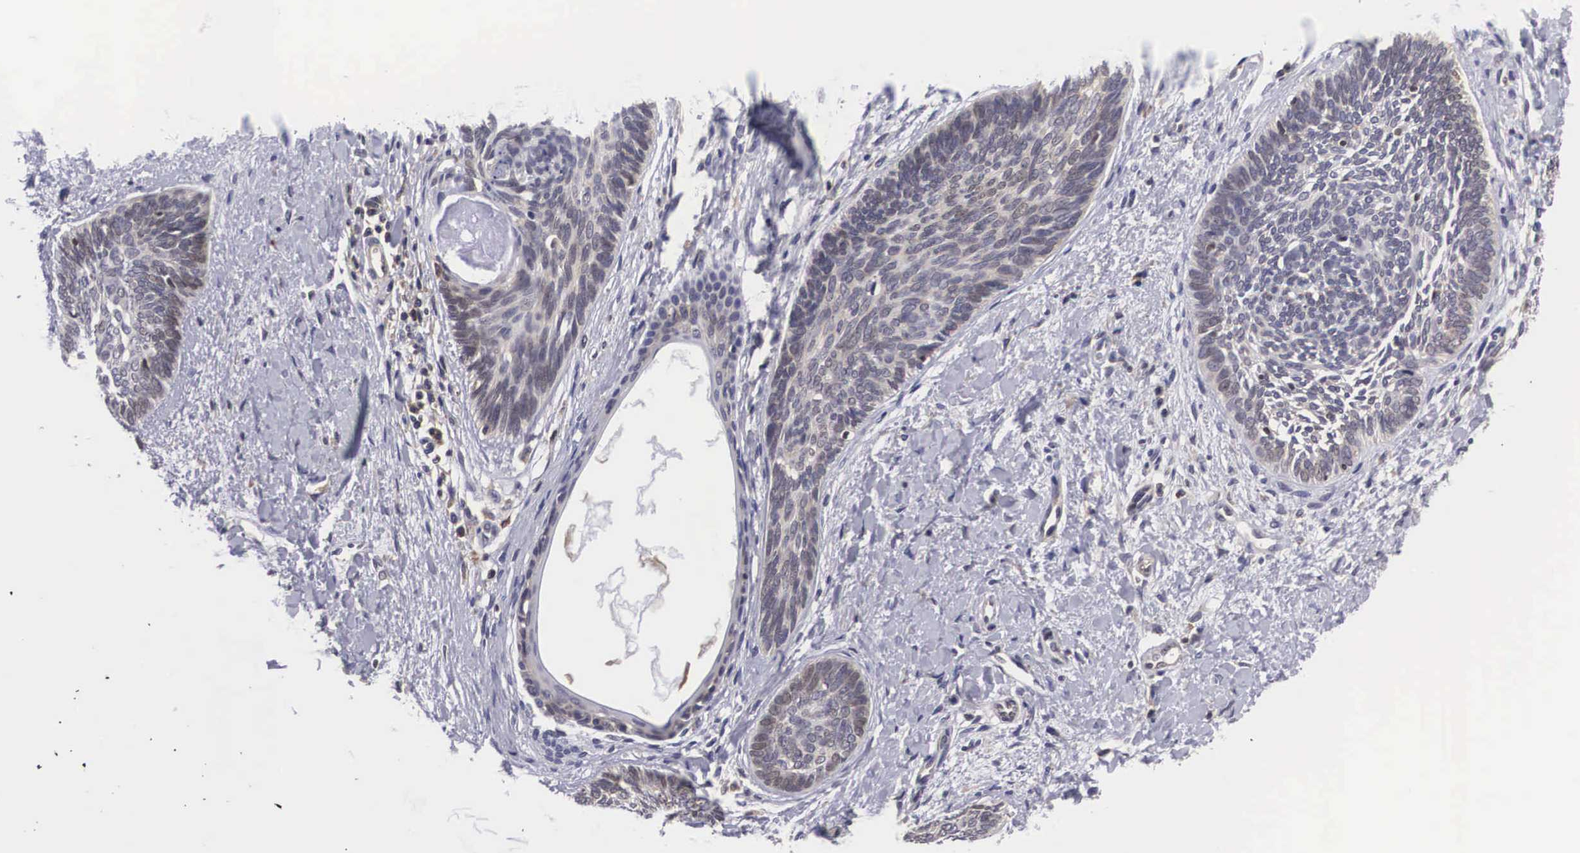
{"staining": {"intensity": "weak", "quantity": "<25%", "location": "cytoplasmic/membranous"}, "tissue": "skin cancer", "cell_type": "Tumor cells", "image_type": "cancer", "snomed": [{"axis": "morphology", "description": "Basal cell carcinoma"}, {"axis": "topography", "description": "Skin"}], "caption": "Immunohistochemical staining of skin cancer shows no significant staining in tumor cells.", "gene": "ADSL", "patient": {"sex": "female", "age": 81}}